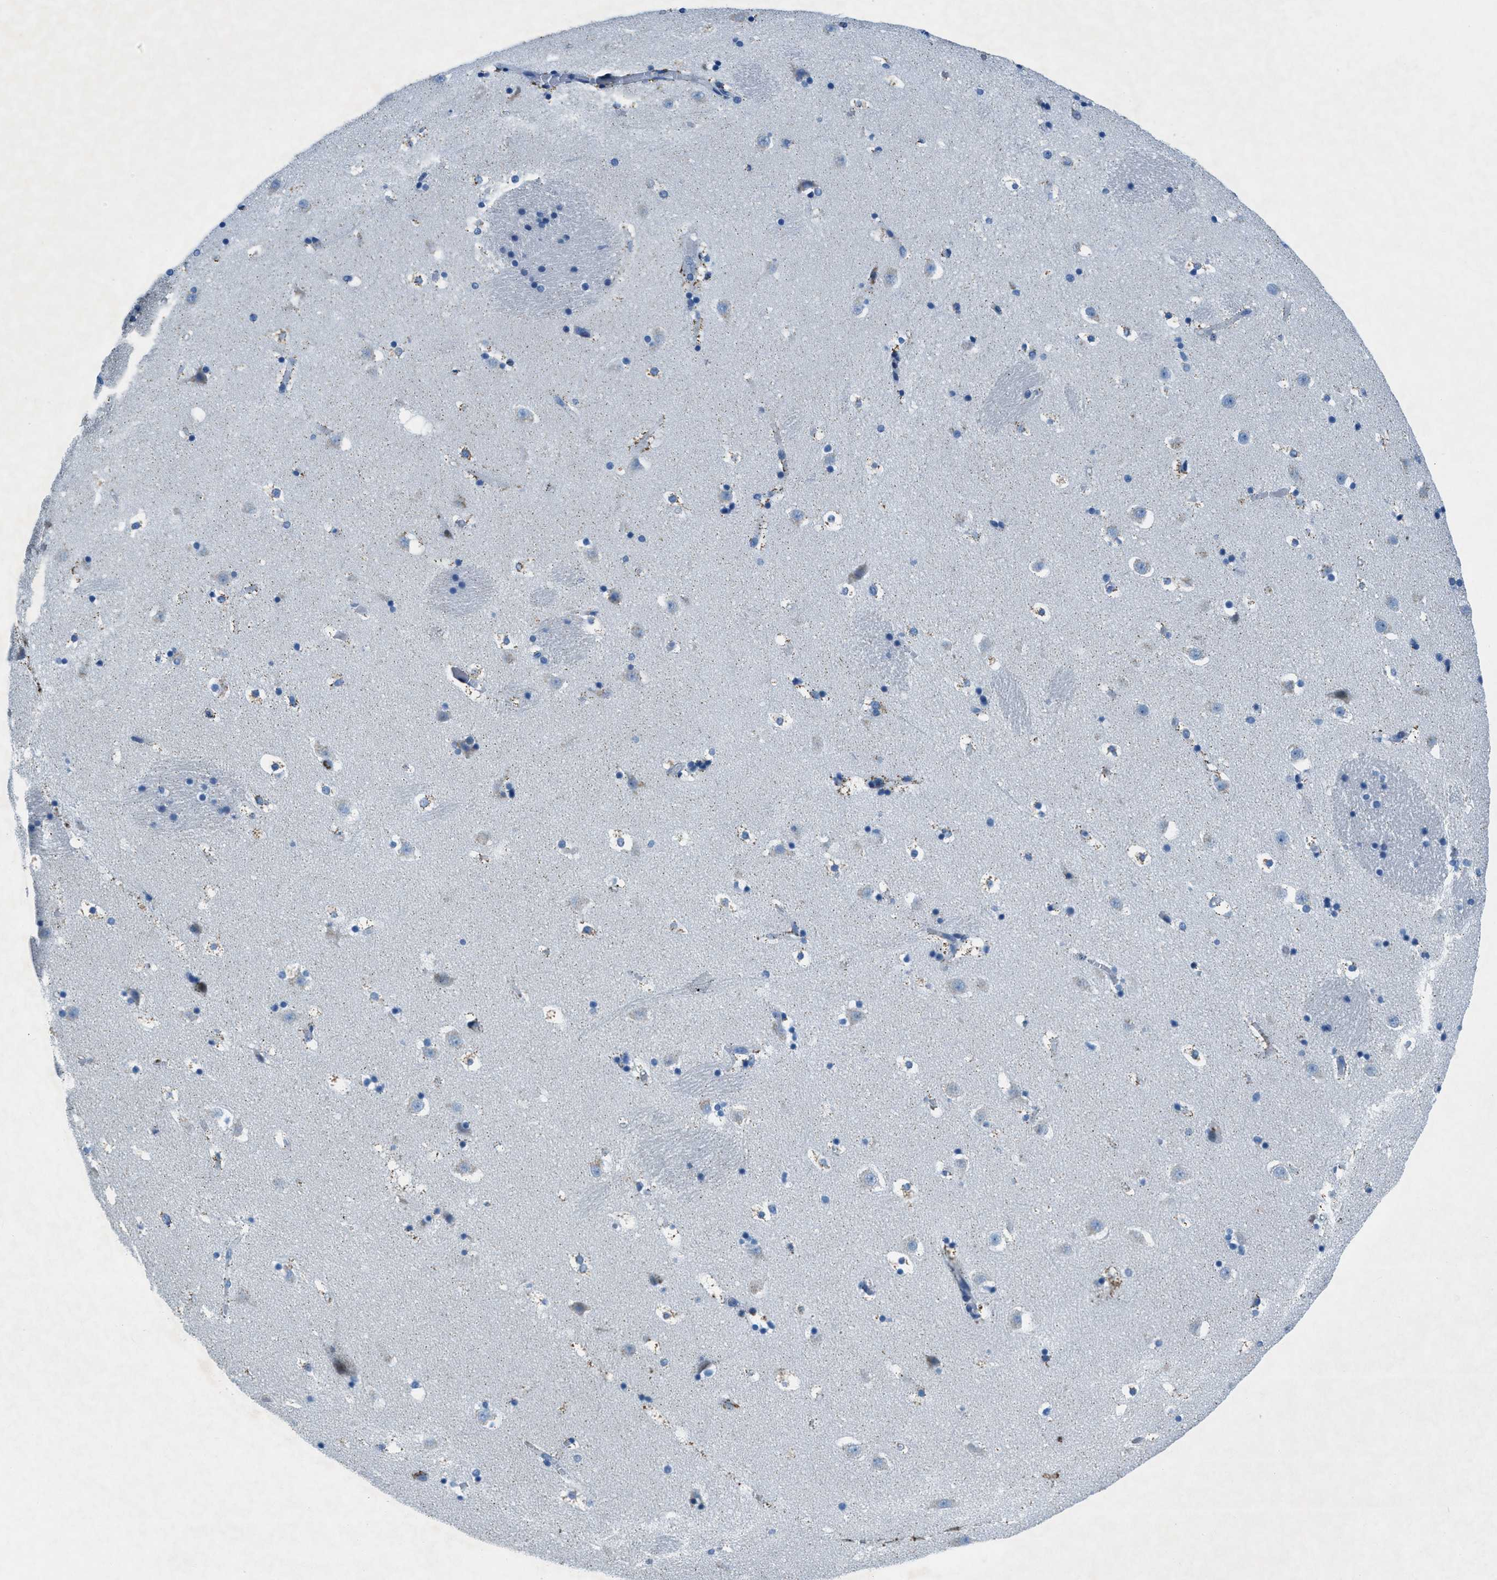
{"staining": {"intensity": "moderate", "quantity": "<25%", "location": "cytoplasmic/membranous"}, "tissue": "caudate", "cell_type": "Glial cells", "image_type": "normal", "snomed": [{"axis": "morphology", "description": "Normal tissue, NOS"}, {"axis": "topography", "description": "Lateral ventricle wall"}], "caption": "Brown immunohistochemical staining in benign human caudate demonstrates moderate cytoplasmic/membranous staining in about <25% of glial cells.", "gene": "GALNT17", "patient": {"sex": "male", "age": 45}}